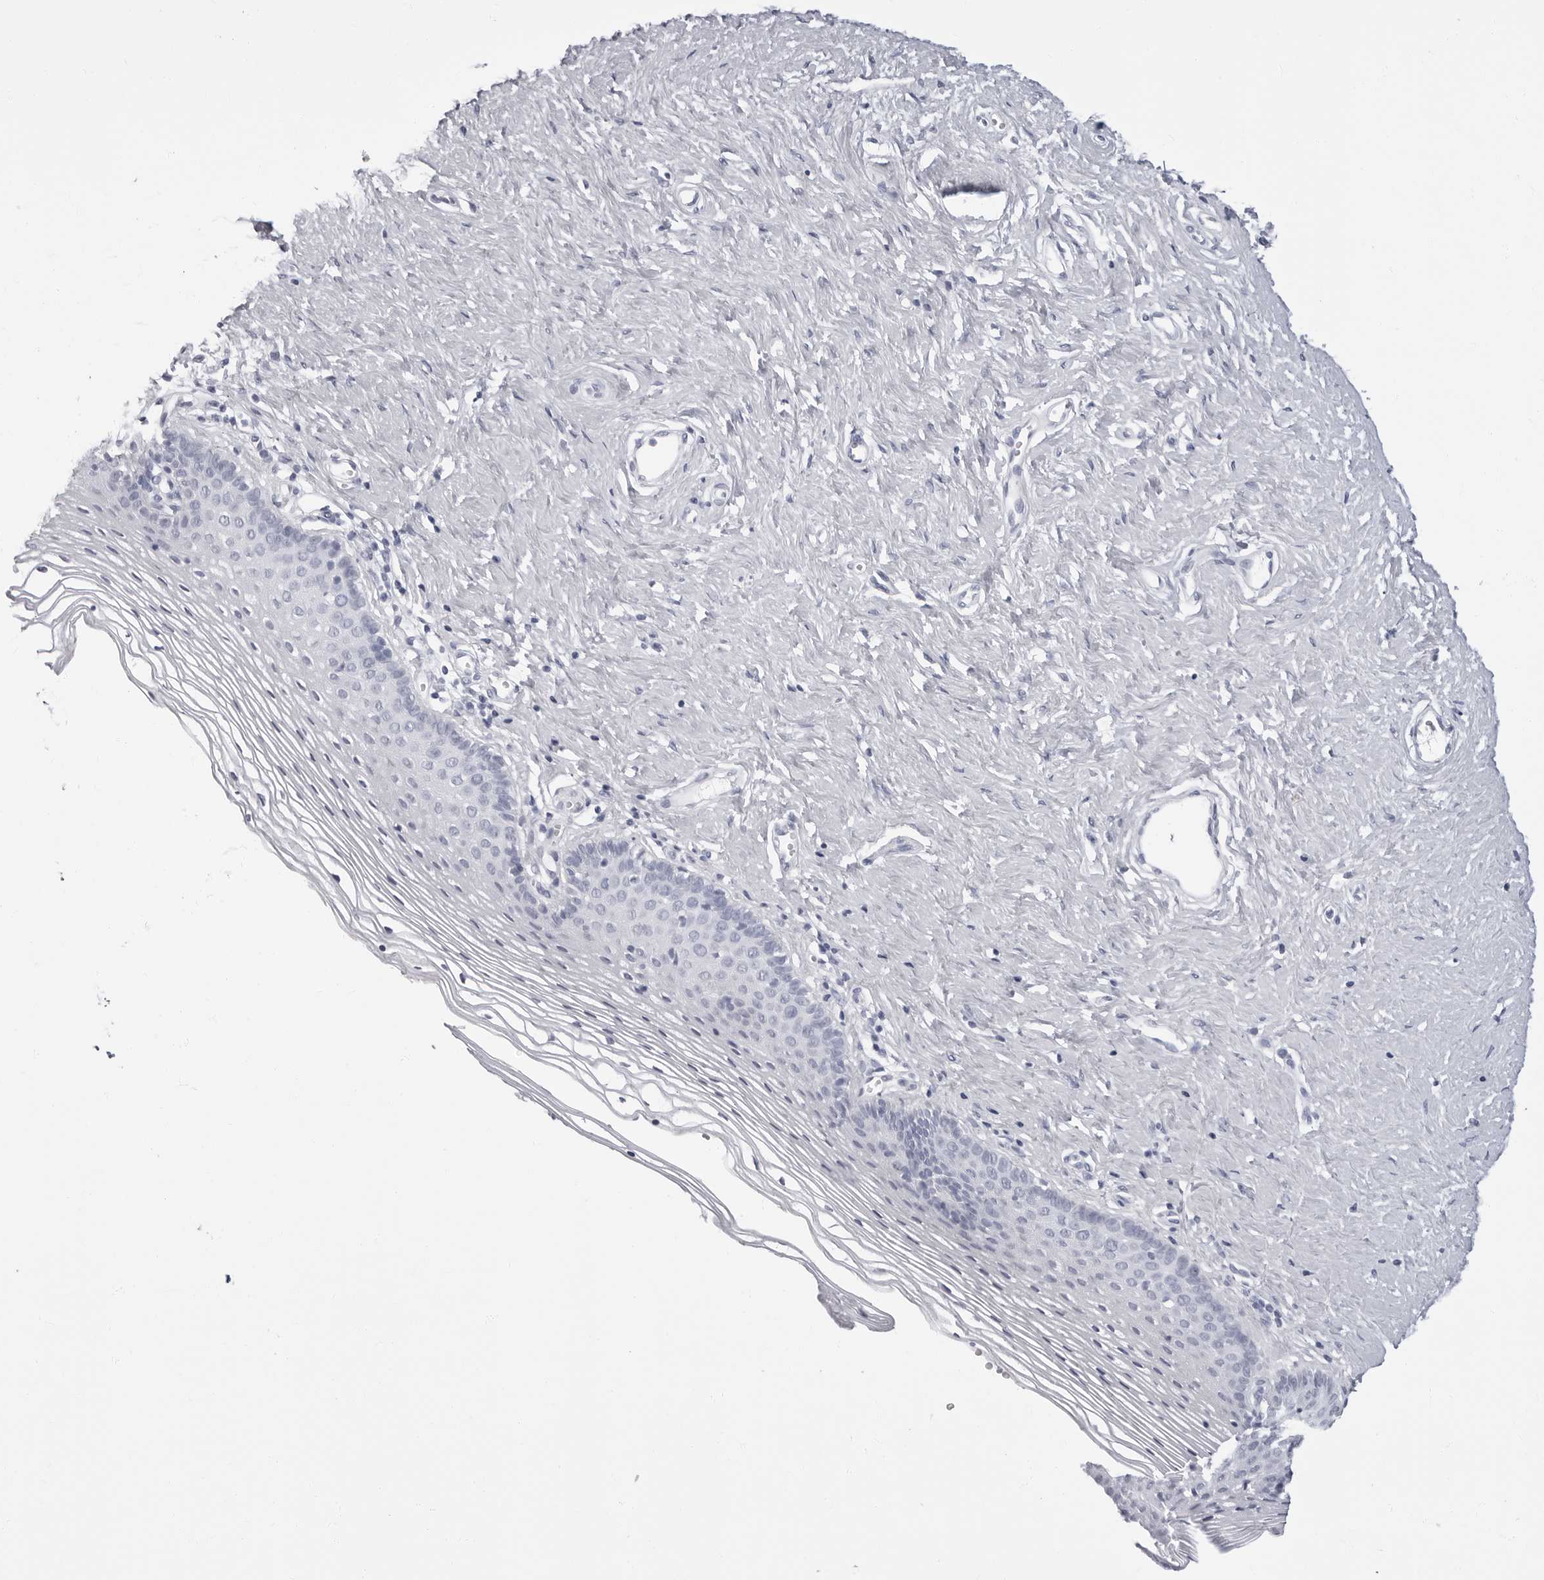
{"staining": {"intensity": "negative", "quantity": "none", "location": "none"}, "tissue": "vagina", "cell_type": "Squamous epithelial cells", "image_type": "normal", "snomed": [{"axis": "morphology", "description": "Normal tissue, NOS"}, {"axis": "topography", "description": "Vagina"}], "caption": "IHC micrograph of normal vagina: human vagina stained with DAB (3,3'-diaminobenzidine) exhibits no significant protein positivity in squamous epithelial cells. (Brightfield microscopy of DAB IHC at high magnification).", "gene": "ERICH3", "patient": {"sex": "female", "age": 32}}